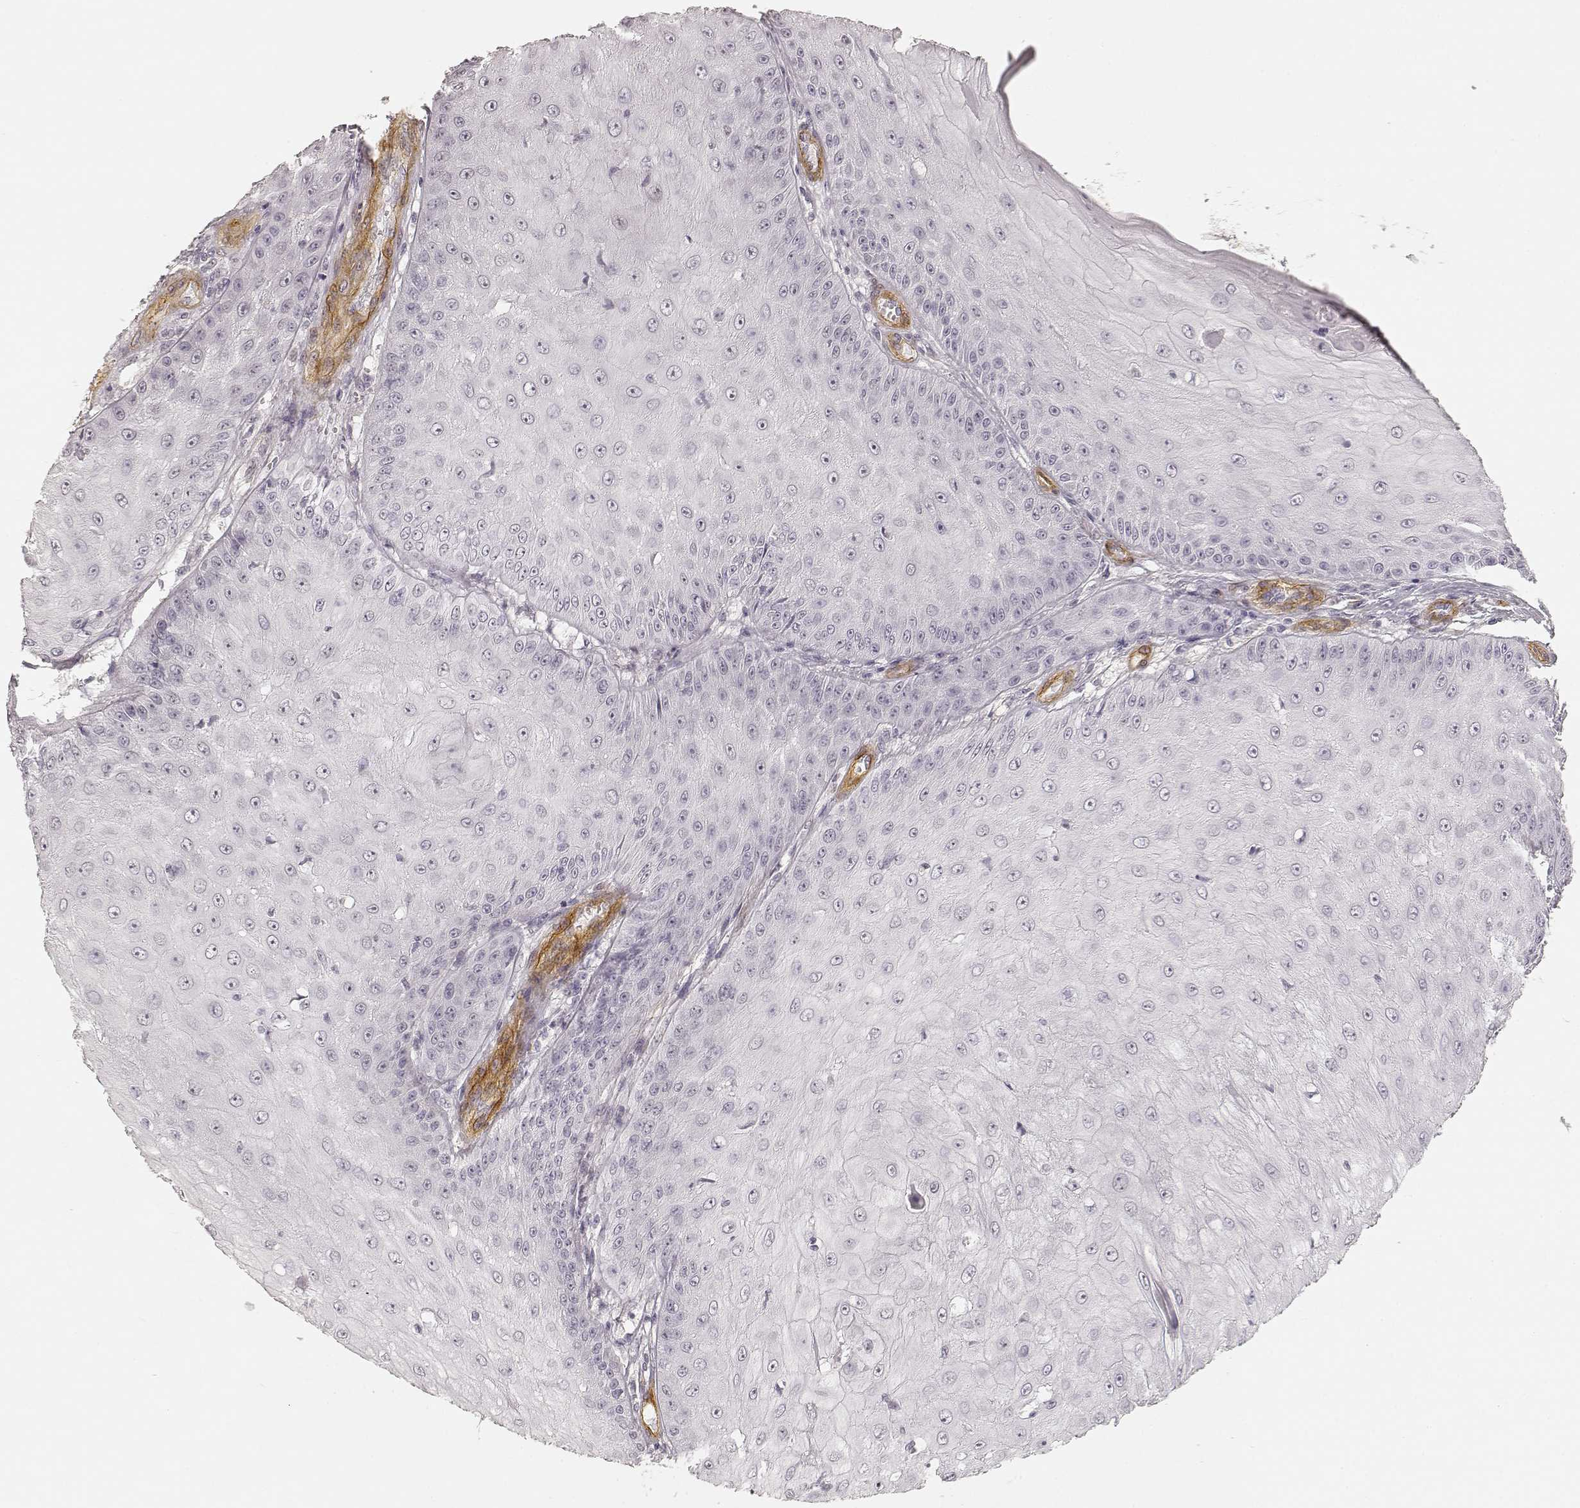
{"staining": {"intensity": "negative", "quantity": "none", "location": "none"}, "tissue": "skin cancer", "cell_type": "Tumor cells", "image_type": "cancer", "snomed": [{"axis": "morphology", "description": "Squamous cell carcinoma, NOS"}, {"axis": "topography", "description": "Skin"}], "caption": "The histopathology image displays no staining of tumor cells in skin squamous cell carcinoma.", "gene": "LAMA4", "patient": {"sex": "male", "age": 70}}